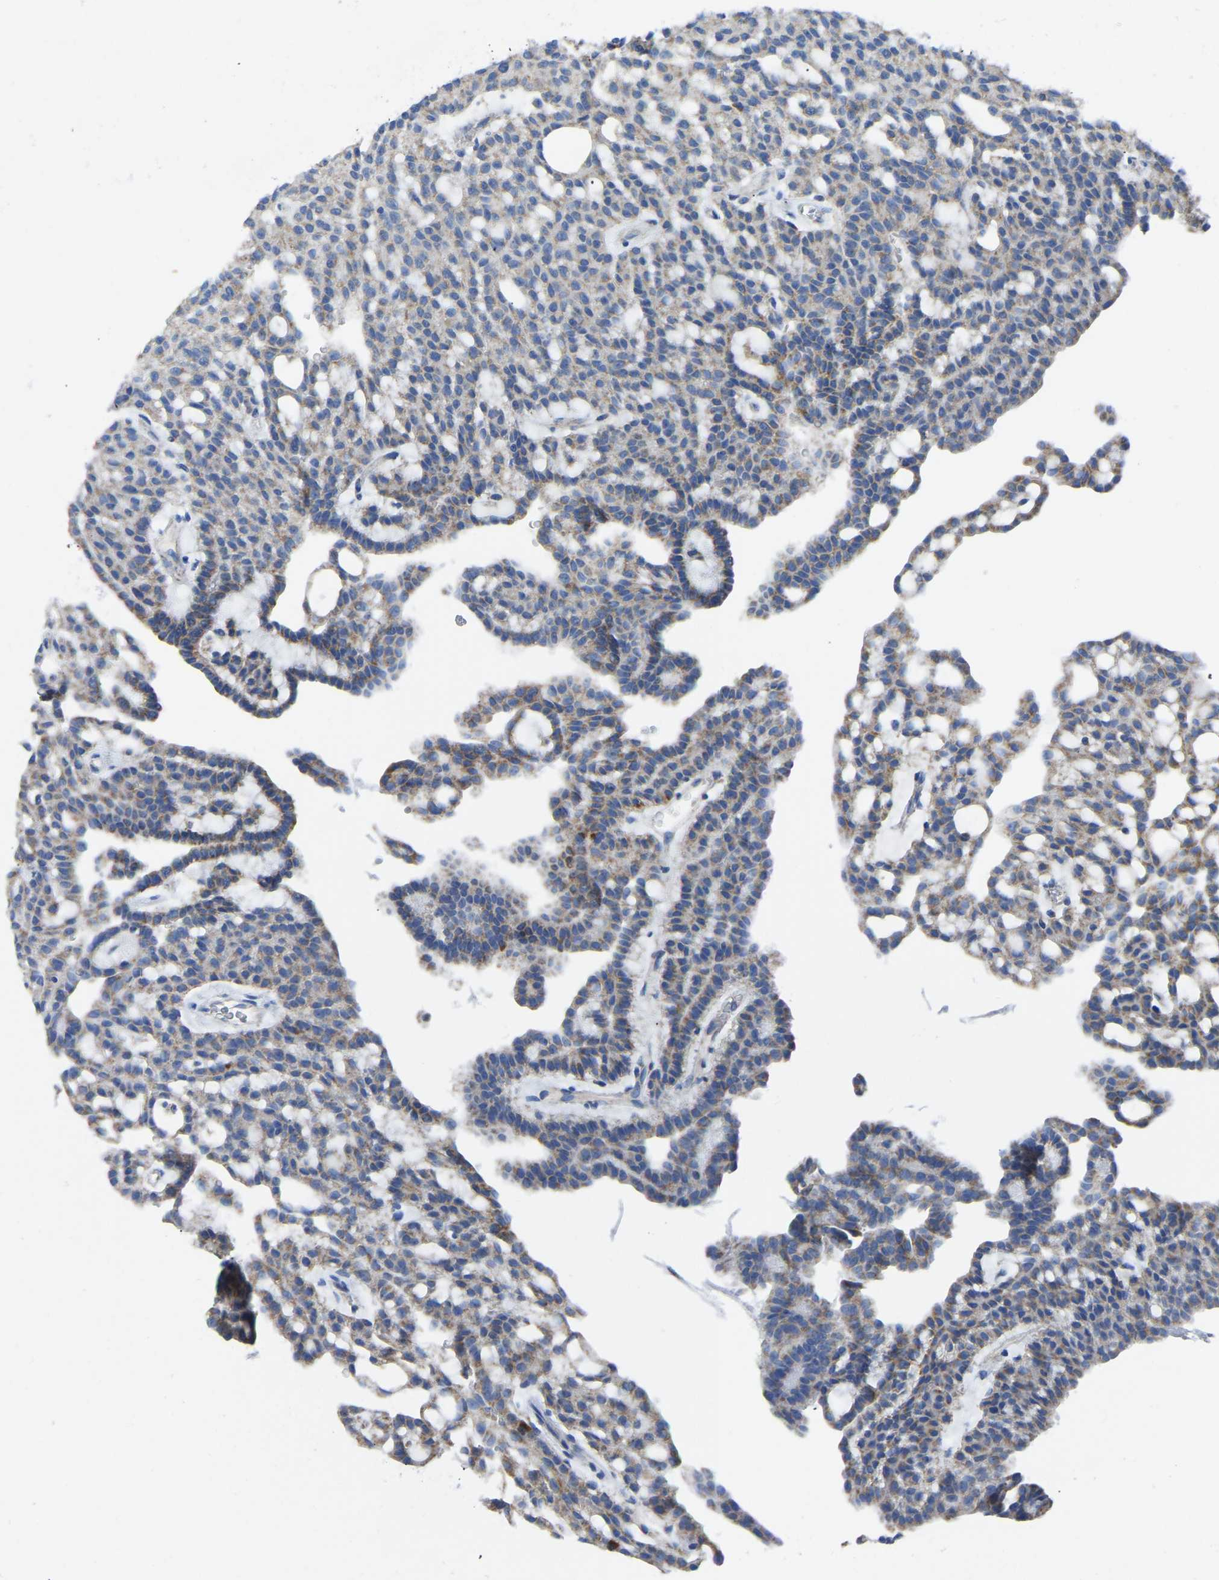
{"staining": {"intensity": "moderate", "quantity": "25%-75%", "location": "cytoplasmic/membranous"}, "tissue": "renal cancer", "cell_type": "Tumor cells", "image_type": "cancer", "snomed": [{"axis": "morphology", "description": "Adenocarcinoma, NOS"}, {"axis": "topography", "description": "Kidney"}], "caption": "Protein analysis of renal cancer tissue exhibits moderate cytoplasmic/membranous expression in about 25%-75% of tumor cells.", "gene": "ETFA", "patient": {"sex": "male", "age": 63}}